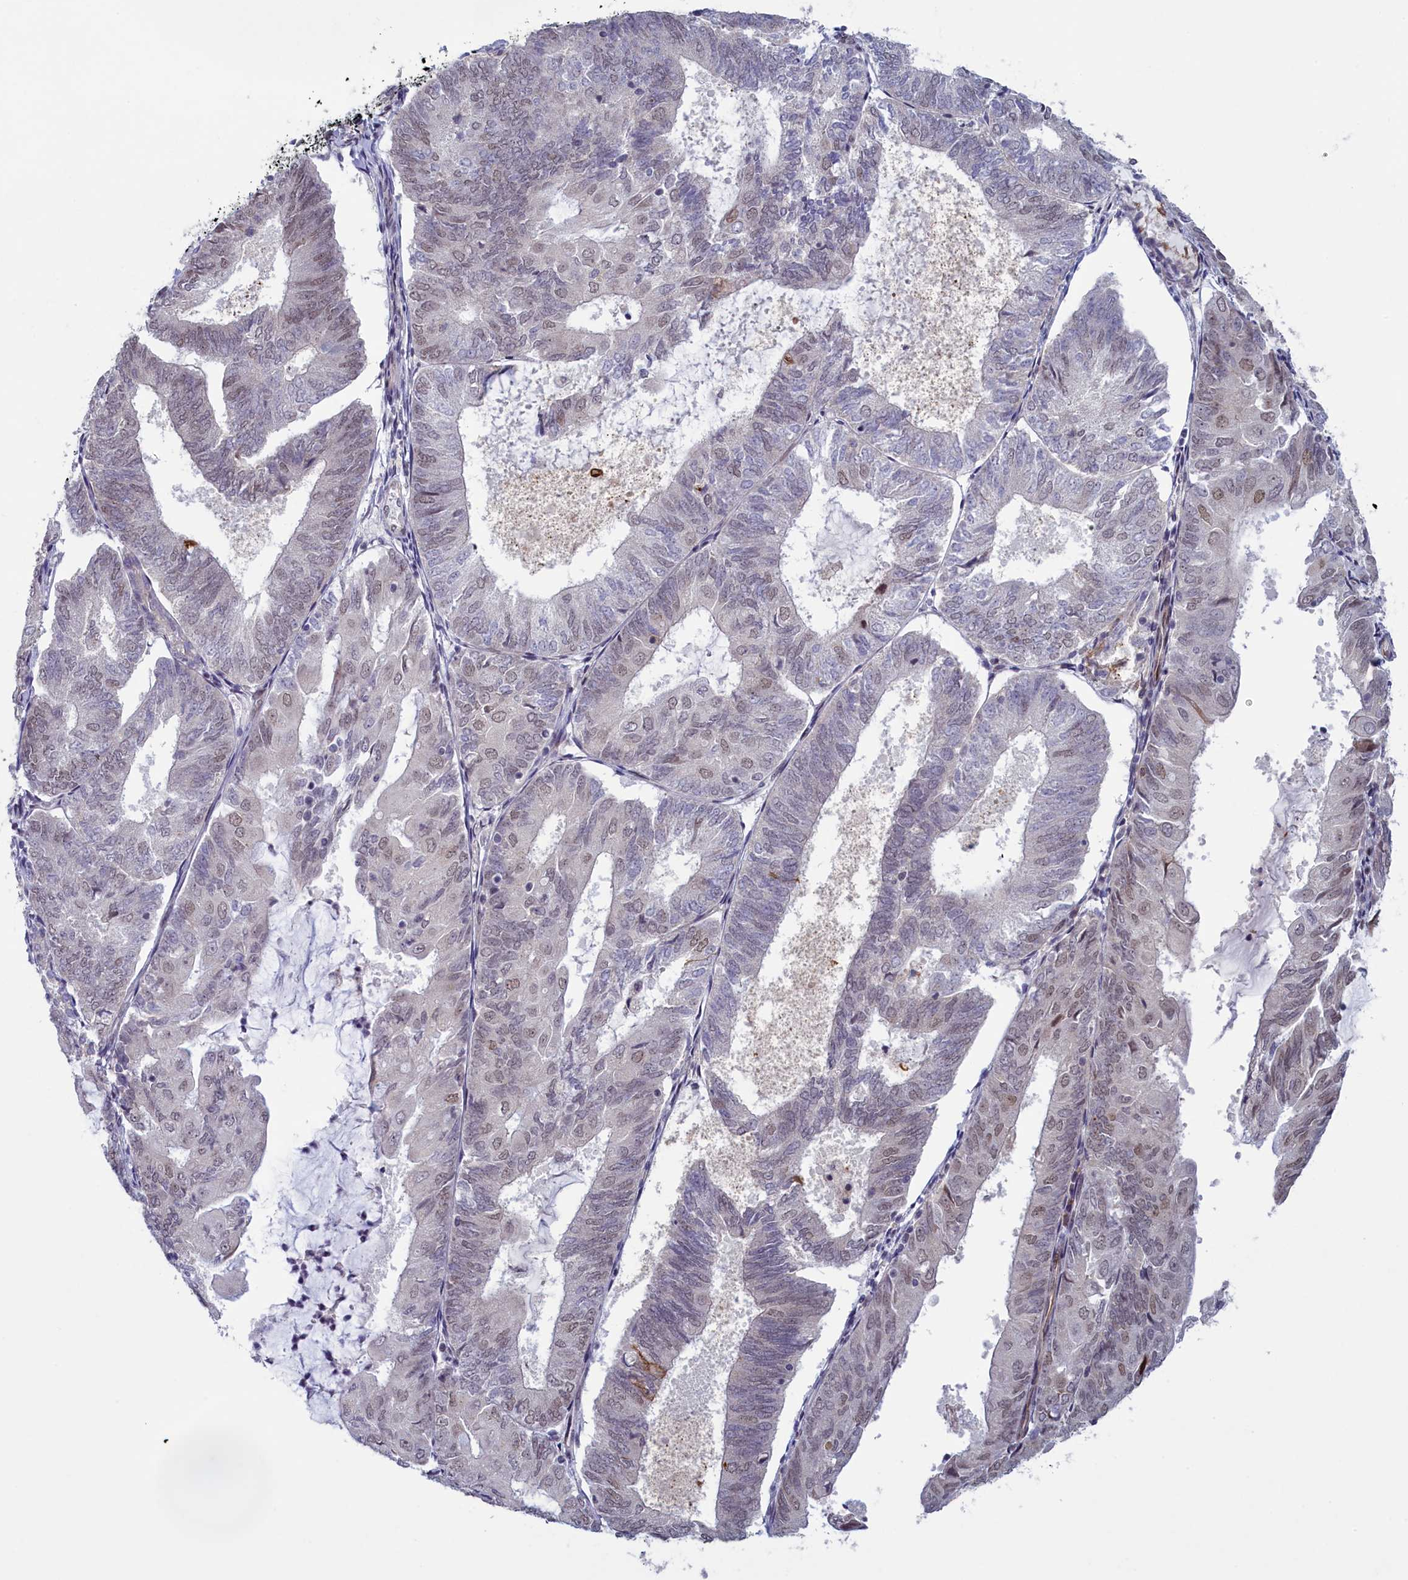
{"staining": {"intensity": "weak", "quantity": "<25%", "location": "nuclear"}, "tissue": "endometrial cancer", "cell_type": "Tumor cells", "image_type": "cancer", "snomed": [{"axis": "morphology", "description": "Adenocarcinoma, NOS"}, {"axis": "topography", "description": "Endometrium"}], "caption": "Endometrial cancer stained for a protein using IHC demonstrates no positivity tumor cells.", "gene": "ATF7IP2", "patient": {"sex": "female", "age": 81}}